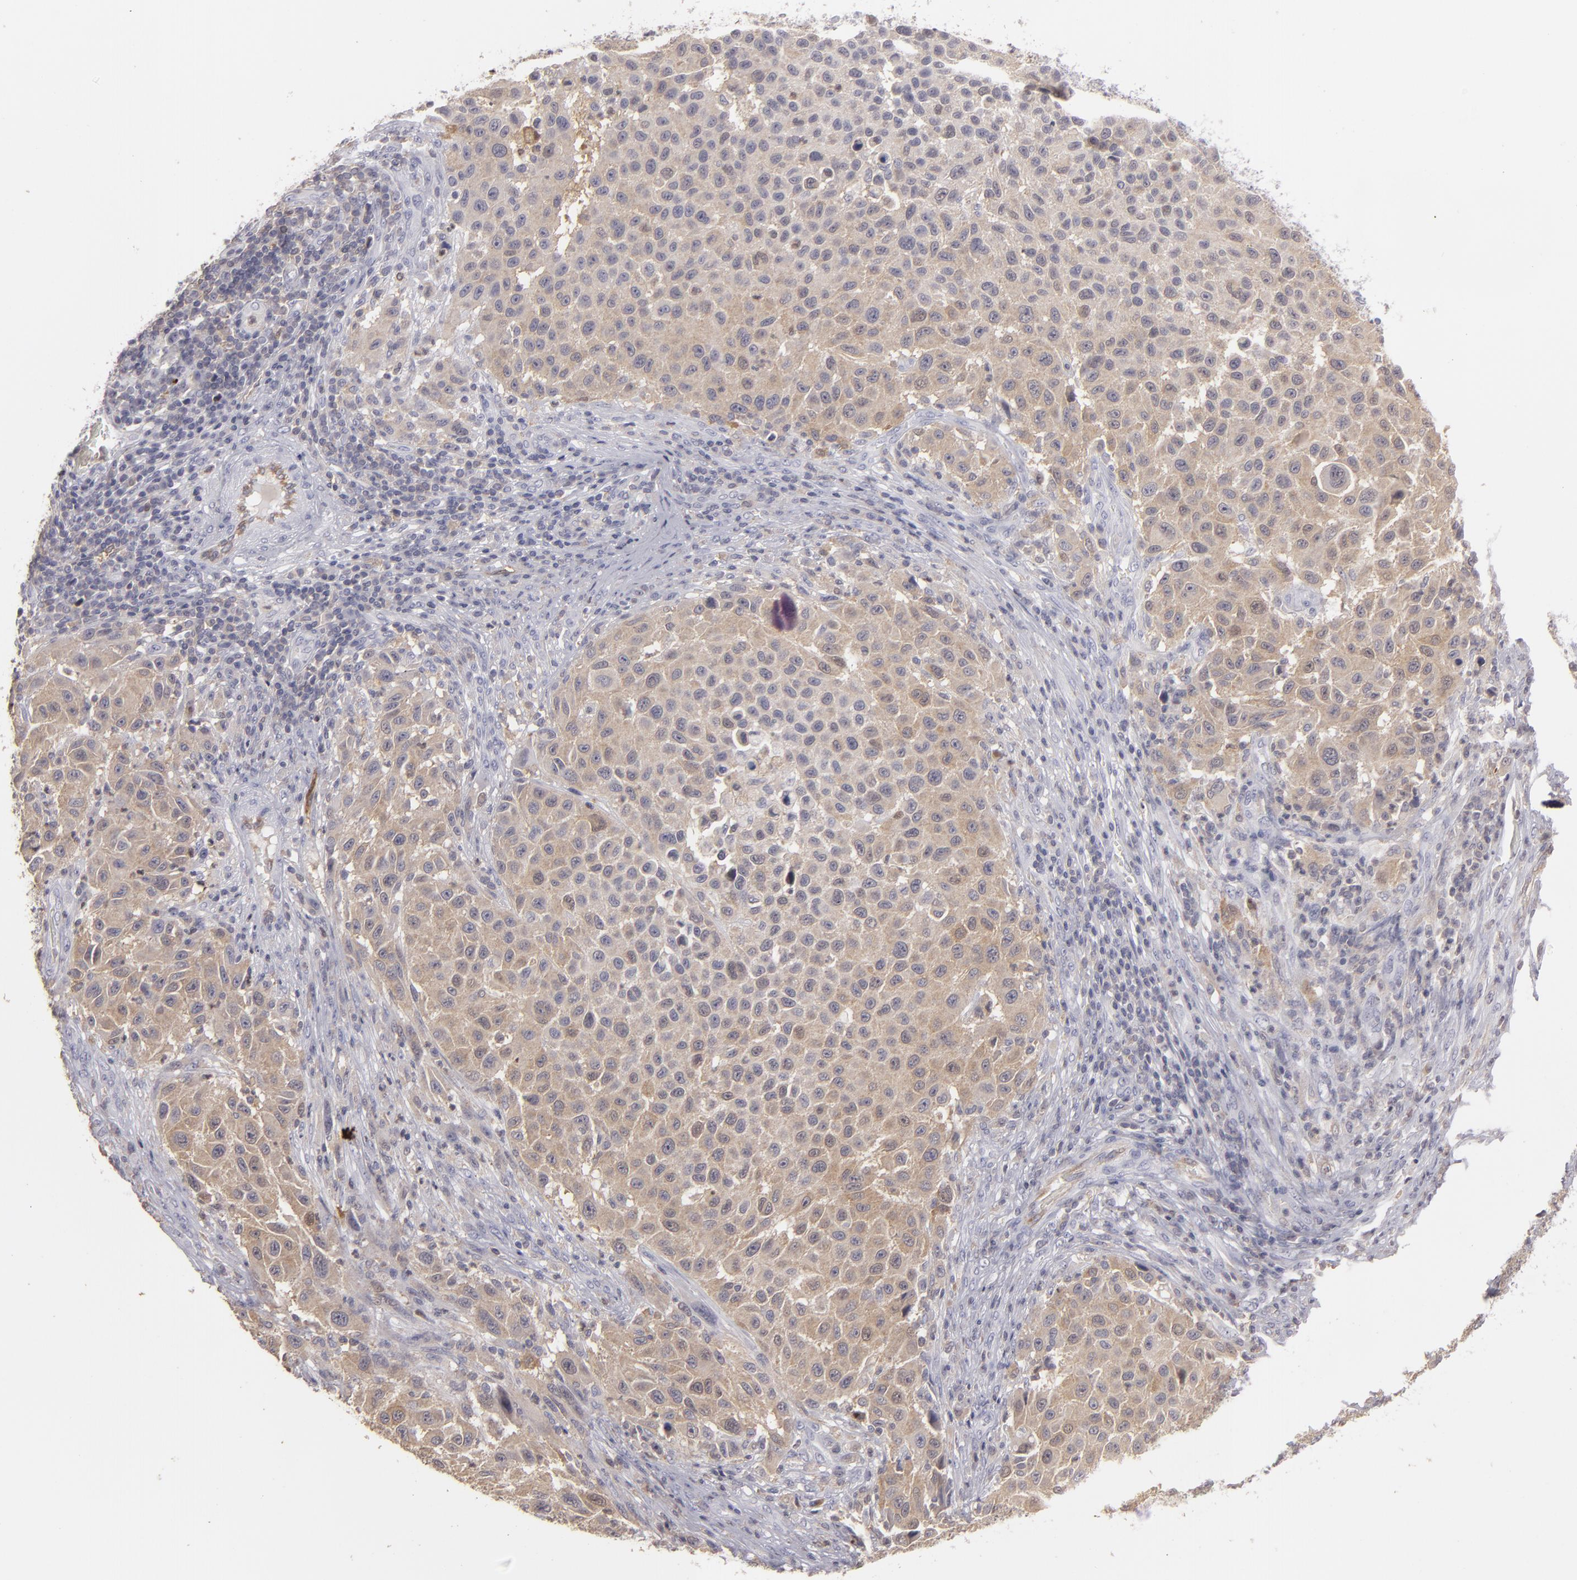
{"staining": {"intensity": "weak", "quantity": ">75%", "location": "cytoplasmic/membranous"}, "tissue": "melanoma", "cell_type": "Tumor cells", "image_type": "cancer", "snomed": [{"axis": "morphology", "description": "Malignant melanoma, Metastatic site"}, {"axis": "topography", "description": "Lymph node"}], "caption": "A high-resolution histopathology image shows immunohistochemistry staining of malignant melanoma (metastatic site), which exhibits weak cytoplasmic/membranous staining in approximately >75% of tumor cells.", "gene": "SEMA3G", "patient": {"sex": "male", "age": 61}}